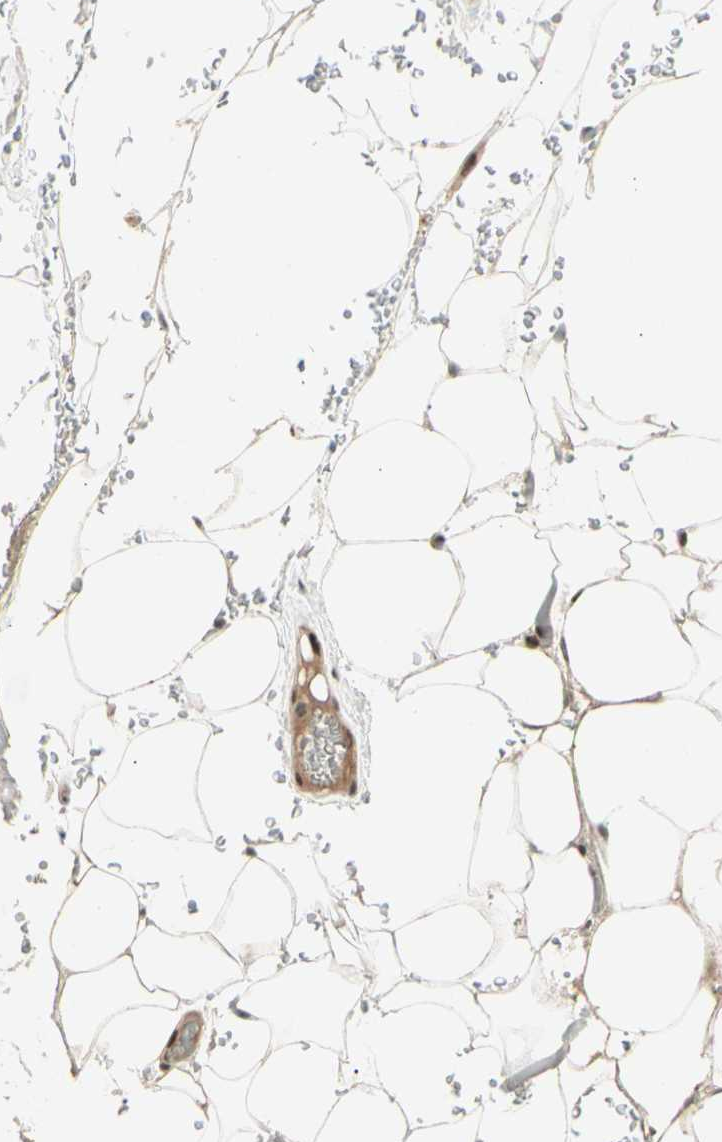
{"staining": {"intensity": "moderate", "quantity": "25%-75%", "location": "nuclear"}, "tissue": "adipose tissue", "cell_type": "Adipocytes", "image_type": "normal", "snomed": [{"axis": "morphology", "description": "Normal tissue, NOS"}, {"axis": "topography", "description": "Peripheral nerve tissue"}], "caption": "Adipose tissue stained for a protein exhibits moderate nuclear positivity in adipocytes. (DAB (3,3'-diaminobenzidine) = brown stain, brightfield microscopy at high magnification).", "gene": "FOXJ2", "patient": {"sex": "male", "age": 70}}